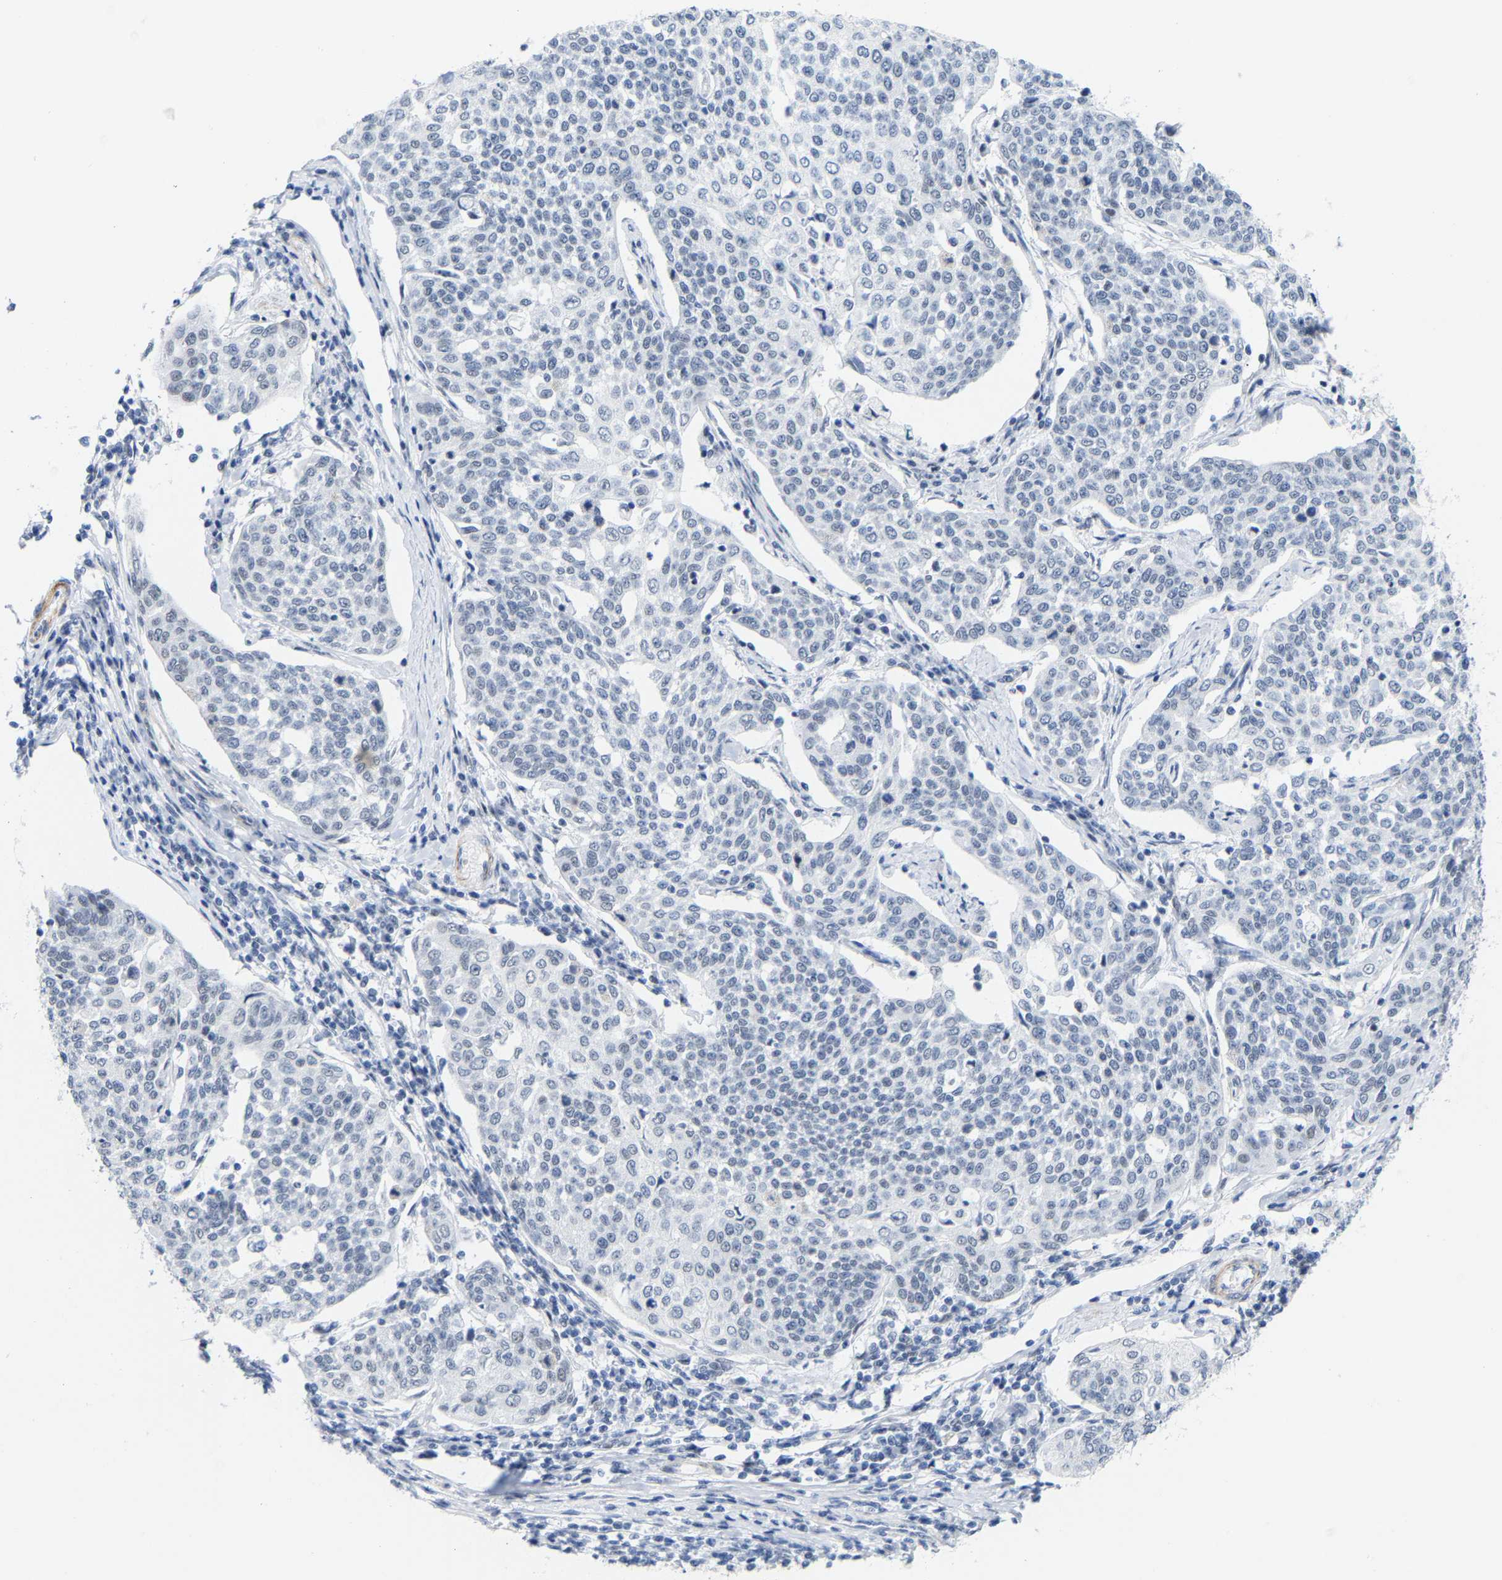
{"staining": {"intensity": "negative", "quantity": "none", "location": "none"}, "tissue": "cervical cancer", "cell_type": "Tumor cells", "image_type": "cancer", "snomed": [{"axis": "morphology", "description": "Squamous cell carcinoma, NOS"}, {"axis": "topography", "description": "Cervix"}], "caption": "Immunohistochemistry (IHC) of cervical squamous cell carcinoma reveals no expression in tumor cells. (DAB IHC, high magnification).", "gene": "FAM180A", "patient": {"sex": "female", "age": 34}}